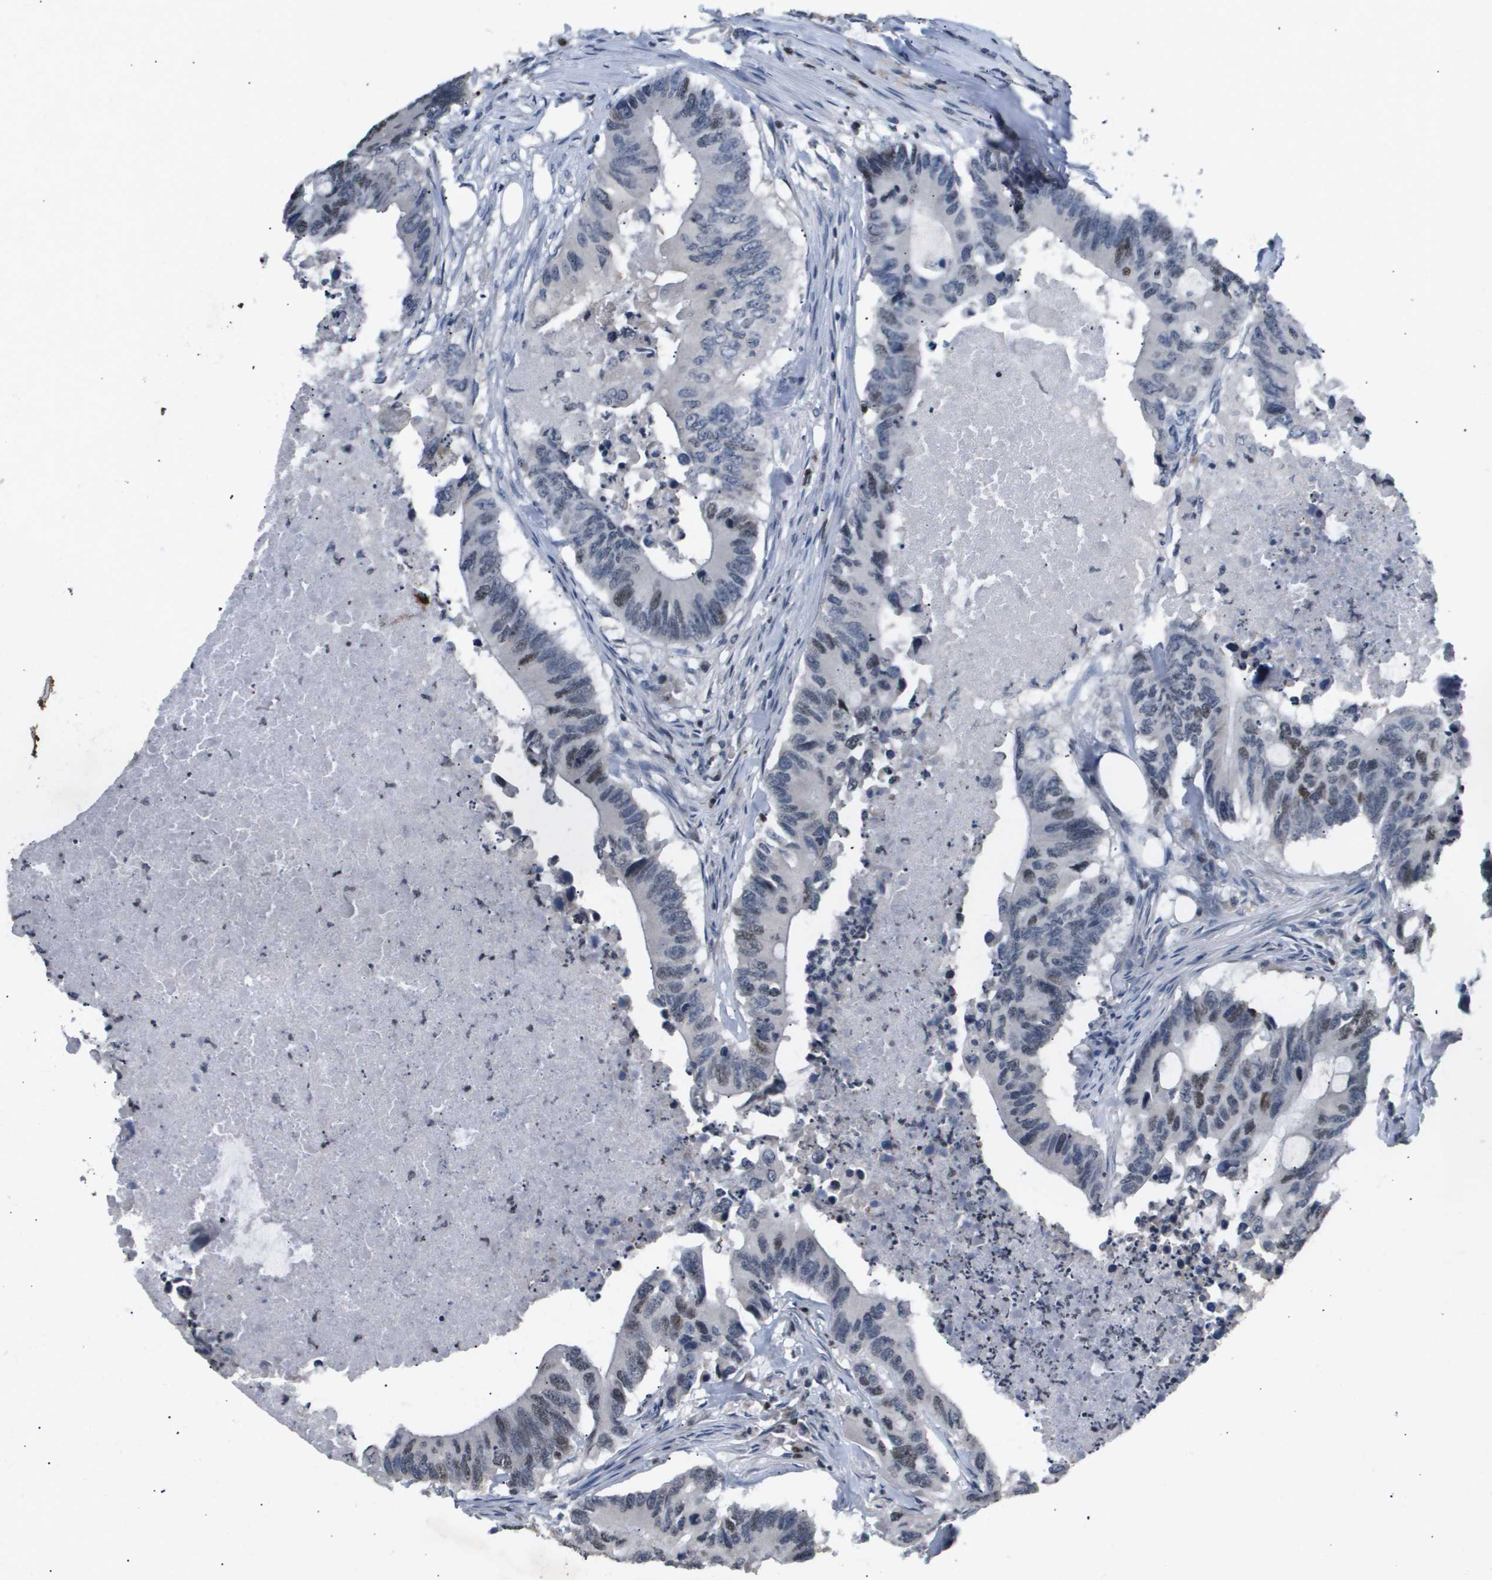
{"staining": {"intensity": "moderate", "quantity": "25%-75%", "location": "nuclear"}, "tissue": "colorectal cancer", "cell_type": "Tumor cells", "image_type": "cancer", "snomed": [{"axis": "morphology", "description": "Adenocarcinoma, NOS"}, {"axis": "topography", "description": "Colon"}], "caption": "Colorectal adenocarcinoma was stained to show a protein in brown. There is medium levels of moderate nuclear staining in approximately 25%-75% of tumor cells.", "gene": "ANAPC2", "patient": {"sex": "male", "age": 71}}